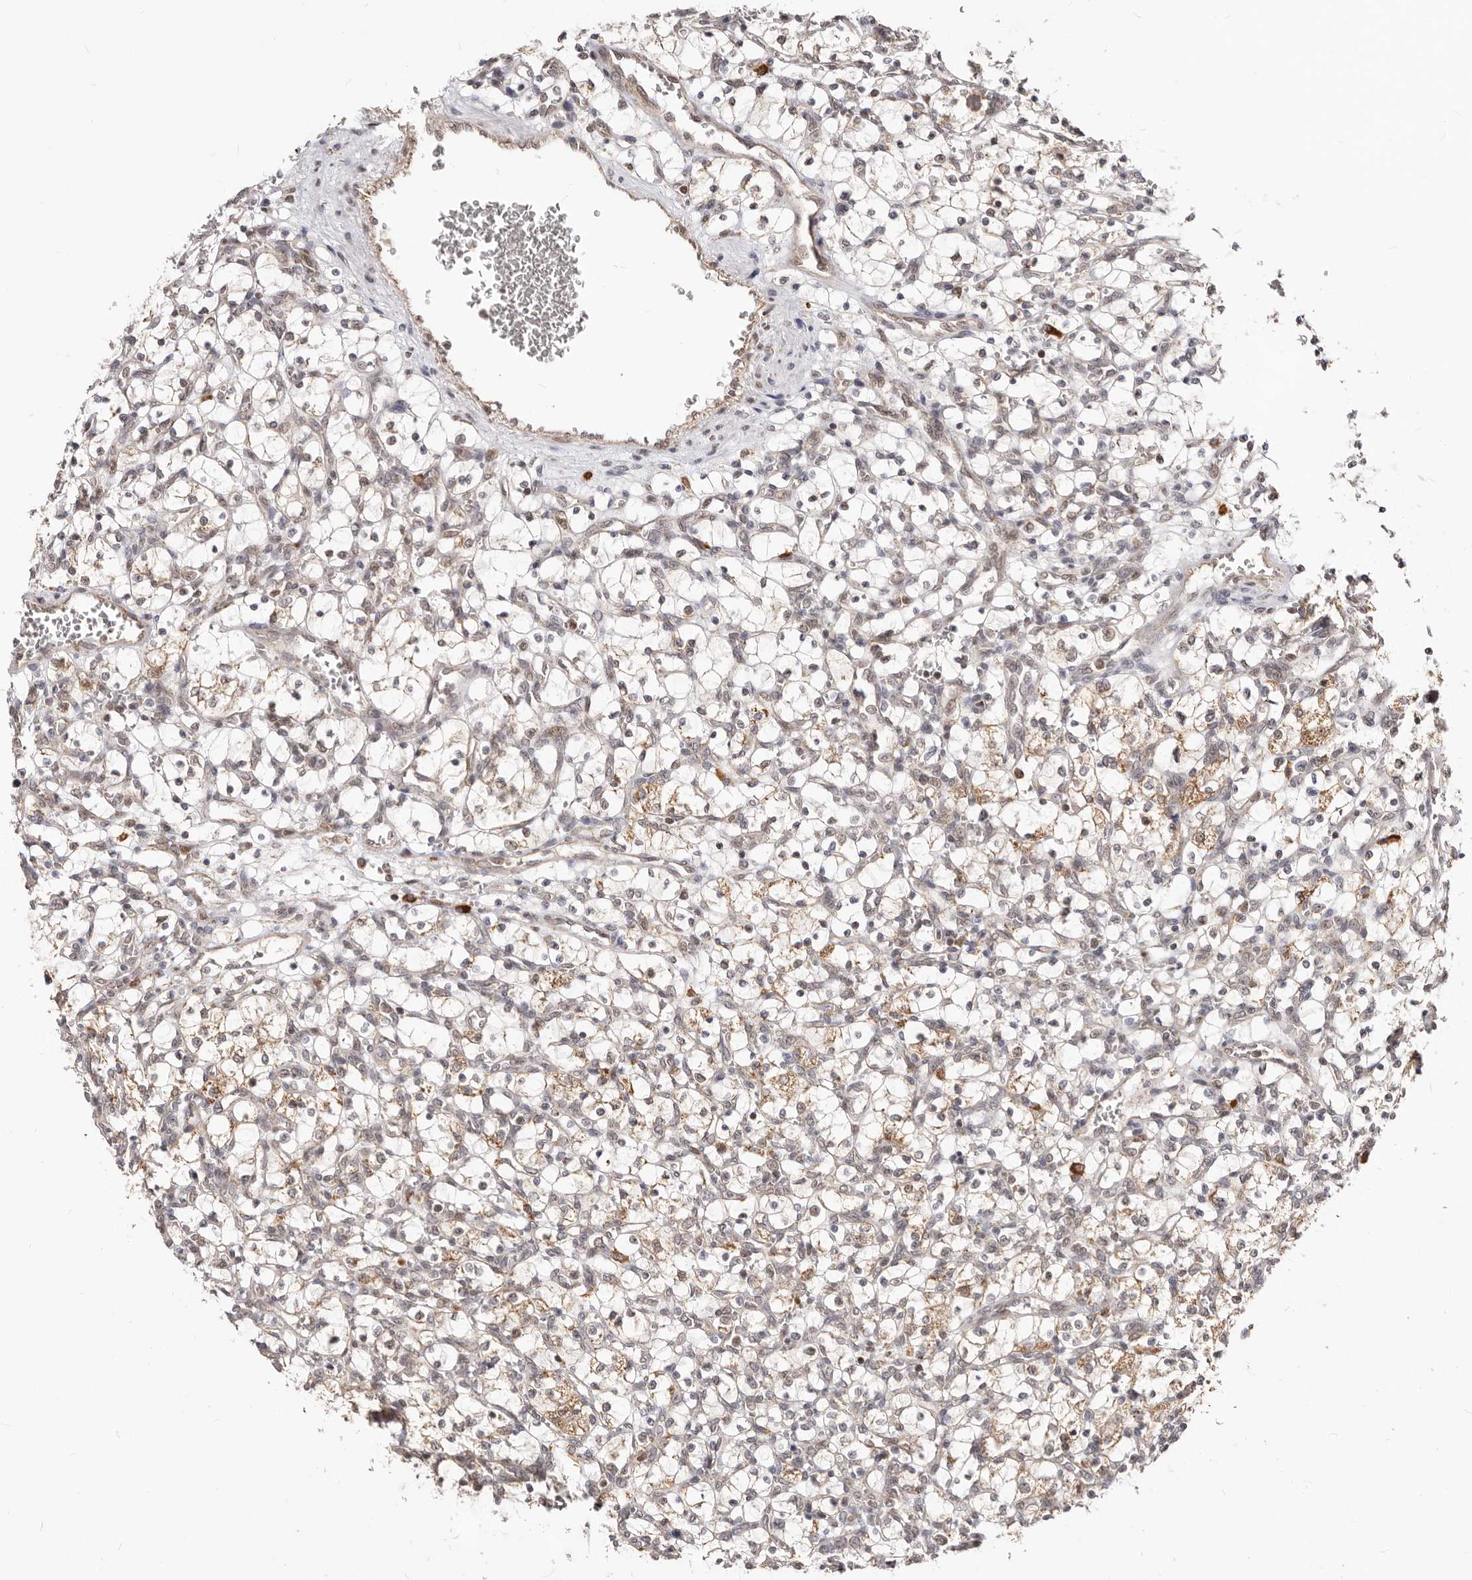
{"staining": {"intensity": "weak", "quantity": "<25%", "location": "cytoplasmic/membranous"}, "tissue": "renal cancer", "cell_type": "Tumor cells", "image_type": "cancer", "snomed": [{"axis": "morphology", "description": "Adenocarcinoma, NOS"}, {"axis": "topography", "description": "Kidney"}], "caption": "A histopathology image of renal cancer stained for a protein demonstrates no brown staining in tumor cells. (DAB (3,3'-diaminobenzidine) immunohistochemistry (IHC), high magnification).", "gene": "SEC14L1", "patient": {"sex": "female", "age": 69}}